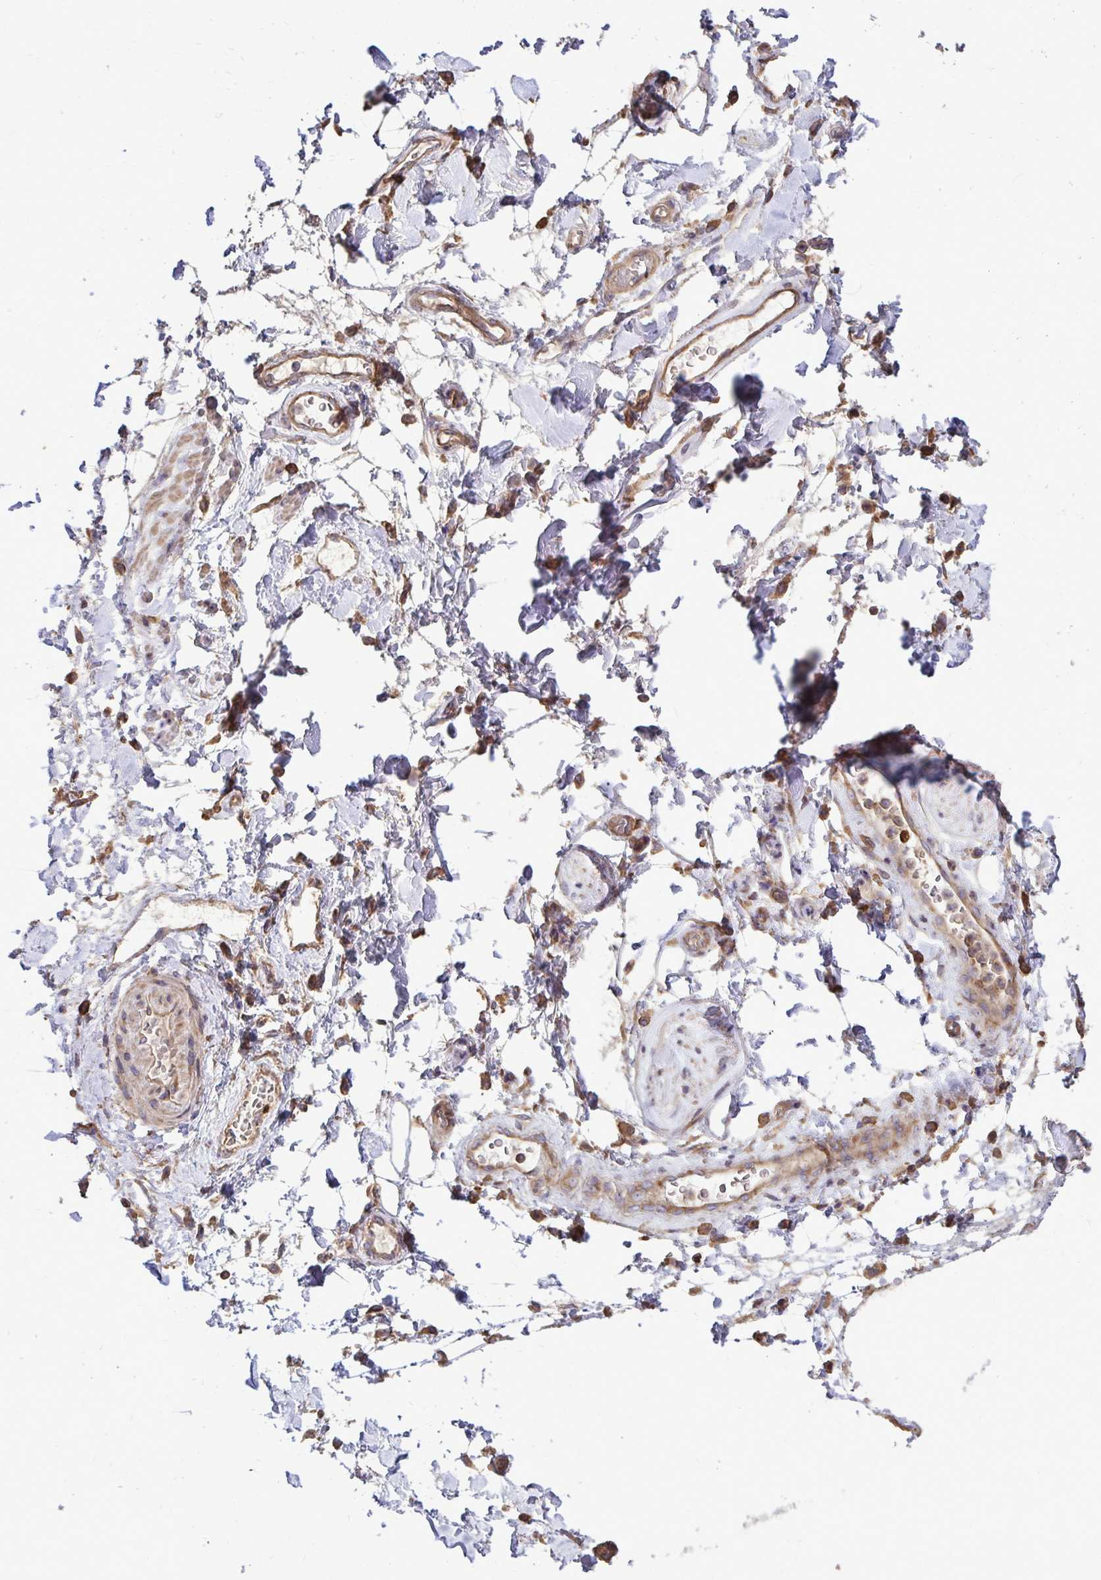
{"staining": {"intensity": "negative", "quantity": "none", "location": "none"}, "tissue": "adipose tissue", "cell_type": "Adipocytes", "image_type": "normal", "snomed": [{"axis": "morphology", "description": "Normal tissue, NOS"}, {"axis": "topography", "description": "Urinary bladder"}, {"axis": "topography", "description": "Peripheral nerve tissue"}], "caption": "IHC histopathology image of benign adipose tissue: adipose tissue stained with DAB exhibits no significant protein expression in adipocytes.", "gene": "FMR1", "patient": {"sex": "female", "age": 60}}